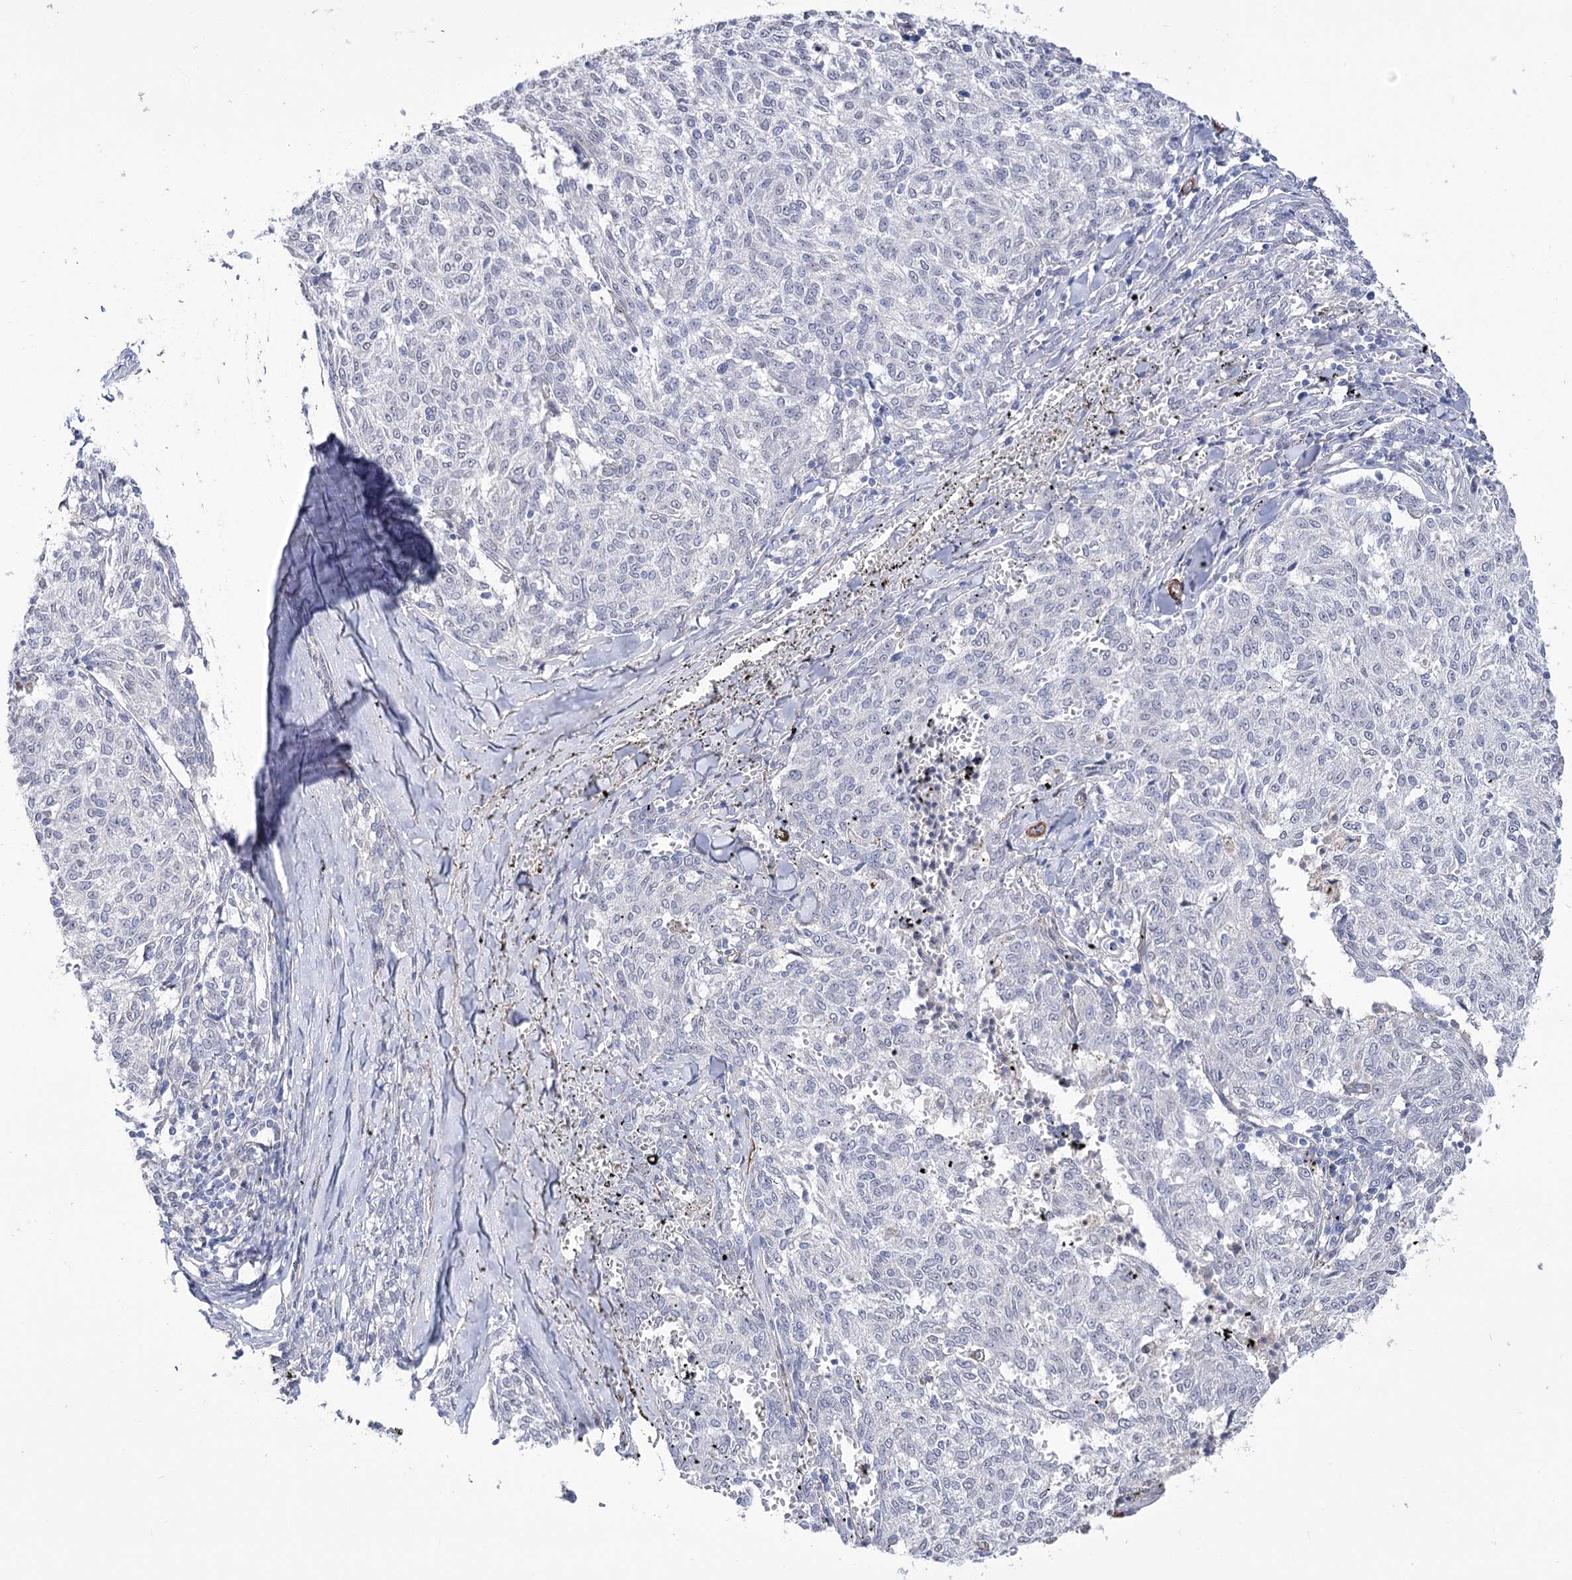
{"staining": {"intensity": "negative", "quantity": "none", "location": "none"}, "tissue": "melanoma", "cell_type": "Tumor cells", "image_type": "cancer", "snomed": [{"axis": "morphology", "description": "Malignant melanoma, NOS"}, {"axis": "topography", "description": "Skin"}], "caption": "DAB immunohistochemical staining of human melanoma demonstrates no significant staining in tumor cells.", "gene": "WASHC3", "patient": {"sex": "female", "age": 72}}